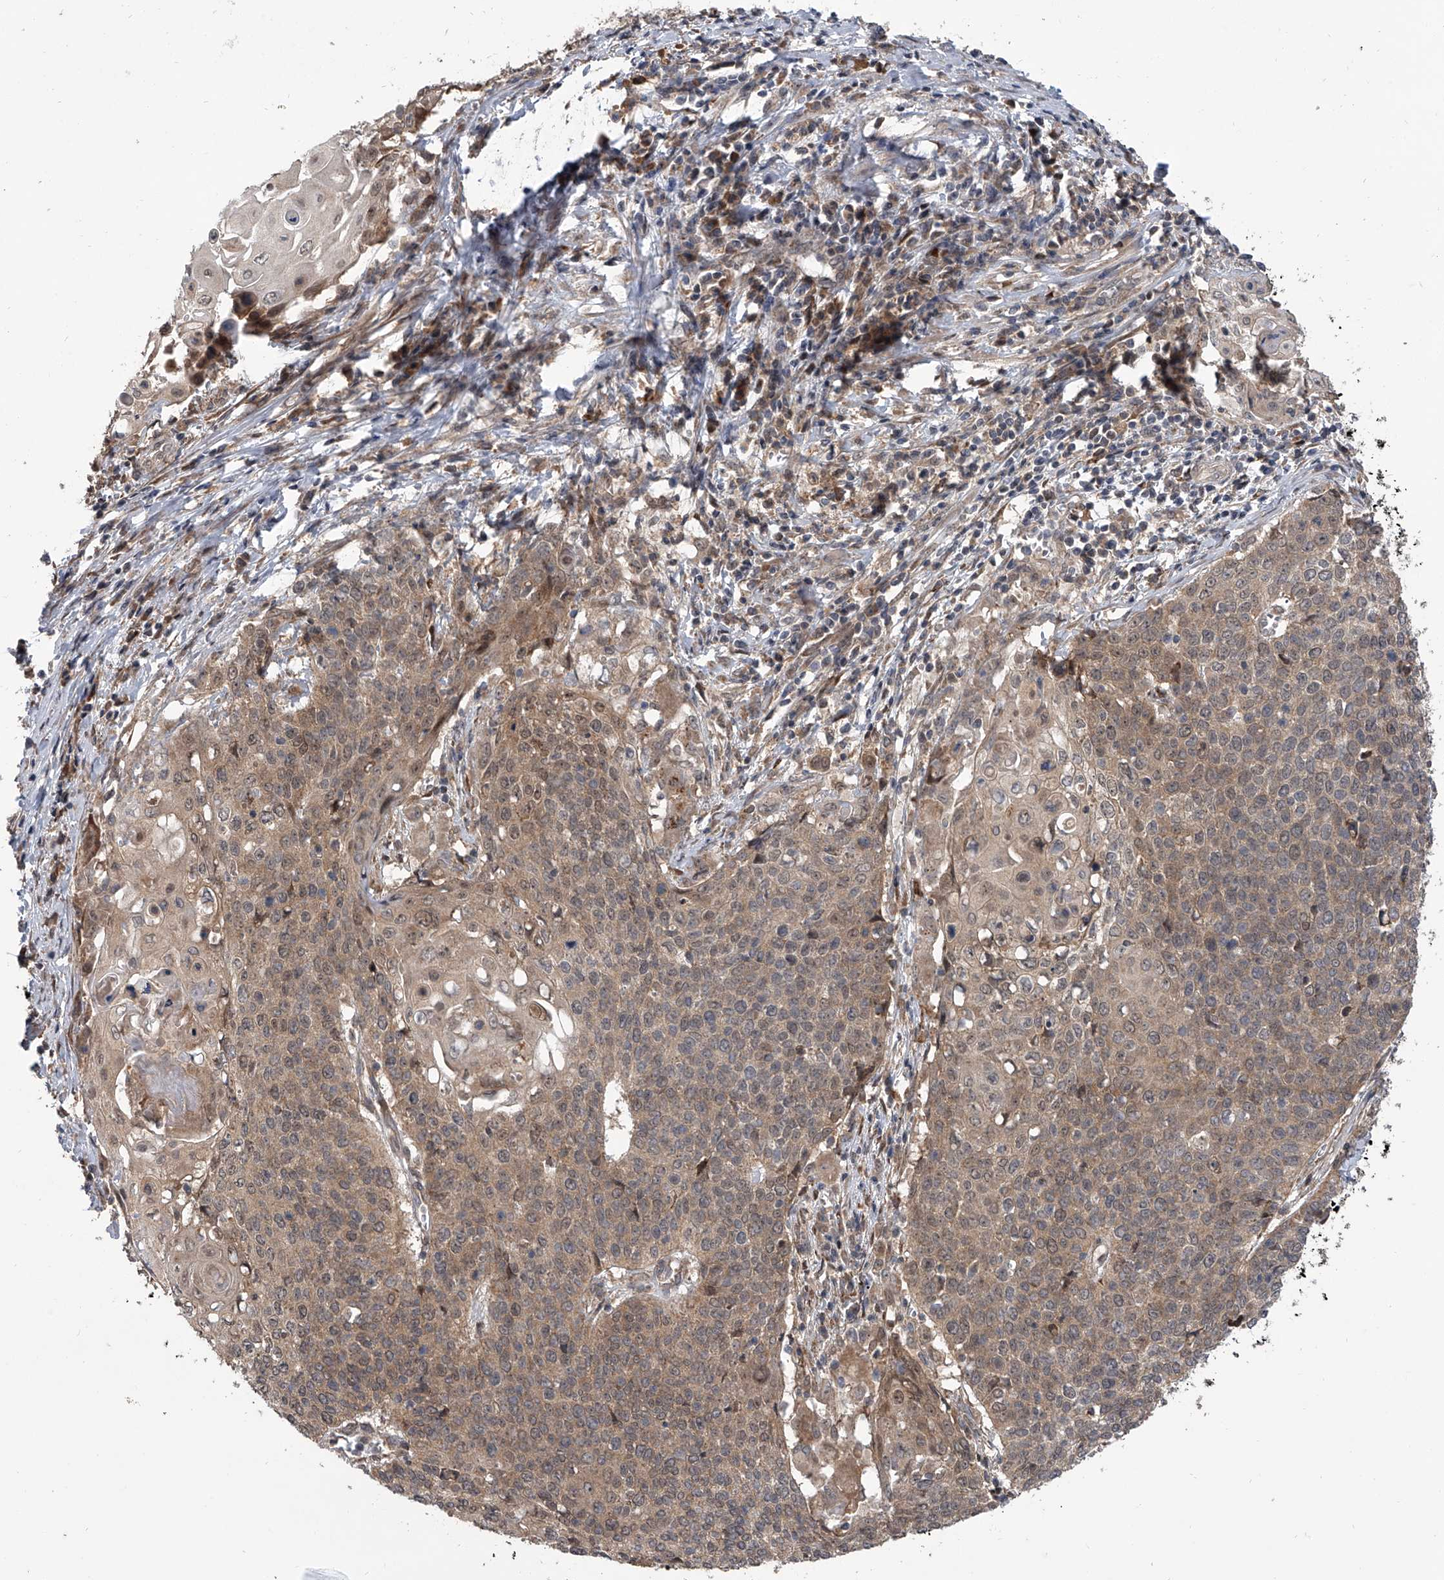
{"staining": {"intensity": "moderate", "quantity": ">75%", "location": "cytoplasmic/membranous"}, "tissue": "cervical cancer", "cell_type": "Tumor cells", "image_type": "cancer", "snomed": [{"axis": "morphology", "description": "Squamous cell carcinoma, NOS"}, {"axis": "topography", "description": "Cervix"}], "caption": "High-magnification brightfield microscopy of squamous cell carcinoma (cervical) stained with DAB (brown) and counterstained with hematoxylin (blue). tumor cells exhibit moderate cytoplasmic/membranous expression is appreciated in approximately>75% of cells.", "gene": "GEMIN8", "patient": {"sex": "female", "age": 39}}